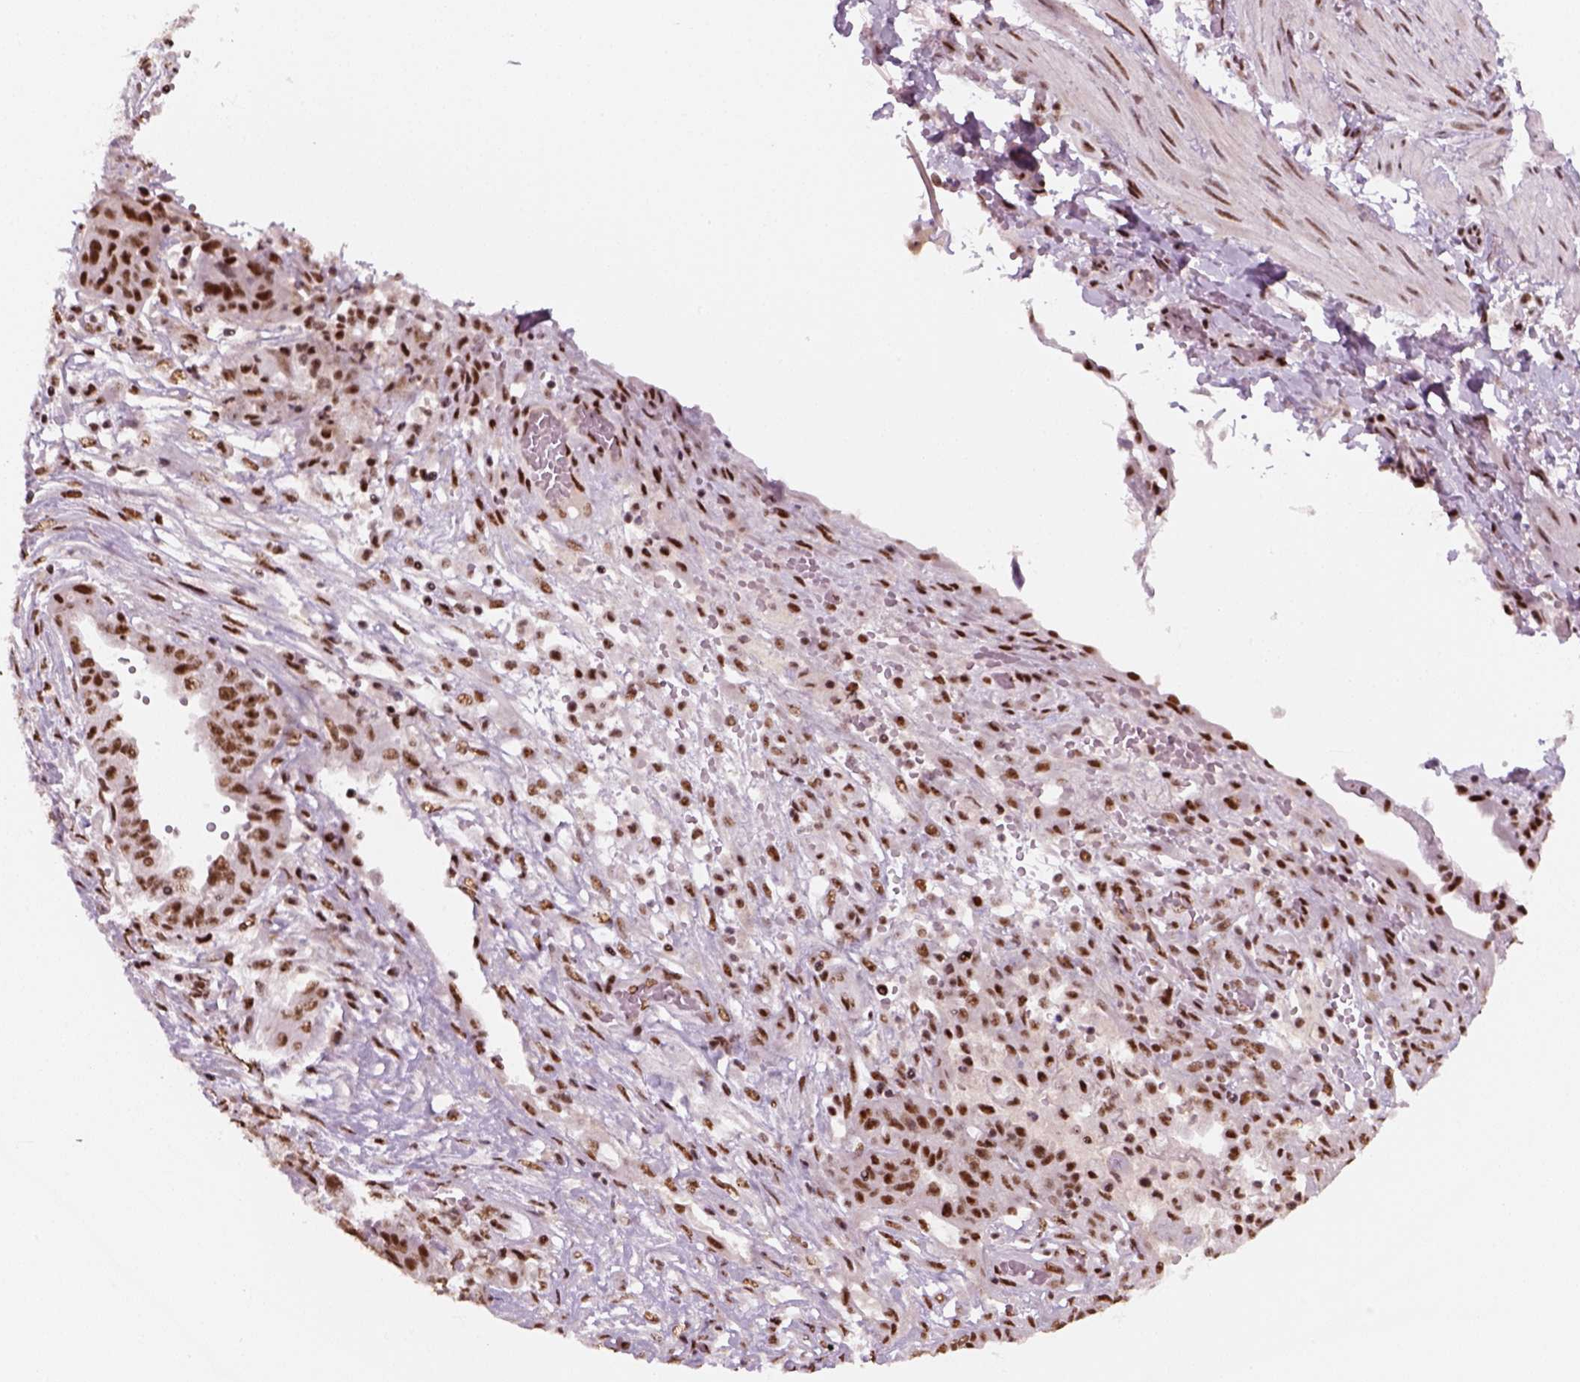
{"staining": {"intensity": "moderate", "quantity": ">75%", "location": "nuclear"}, "tissue": "ovarian cancer", "cell_type": "Tumor cells", "image_type": "cancer", "snomed": [{"axis": "morphology", "description": "Cystadenocarcinoma, serous, NOS"}, {"axis": "topography", "description": "Ovary"}], "caption": "Ovarian cancer was stained to show a protein in brown. There is medium levels of moderate nuclear staining in approximately >75% of tumor cells. The protein is shown in brown color, while the nuclei are stained blue.", "gene": "GTF2F1", "patient": {"sex": "female", "age": 67}}